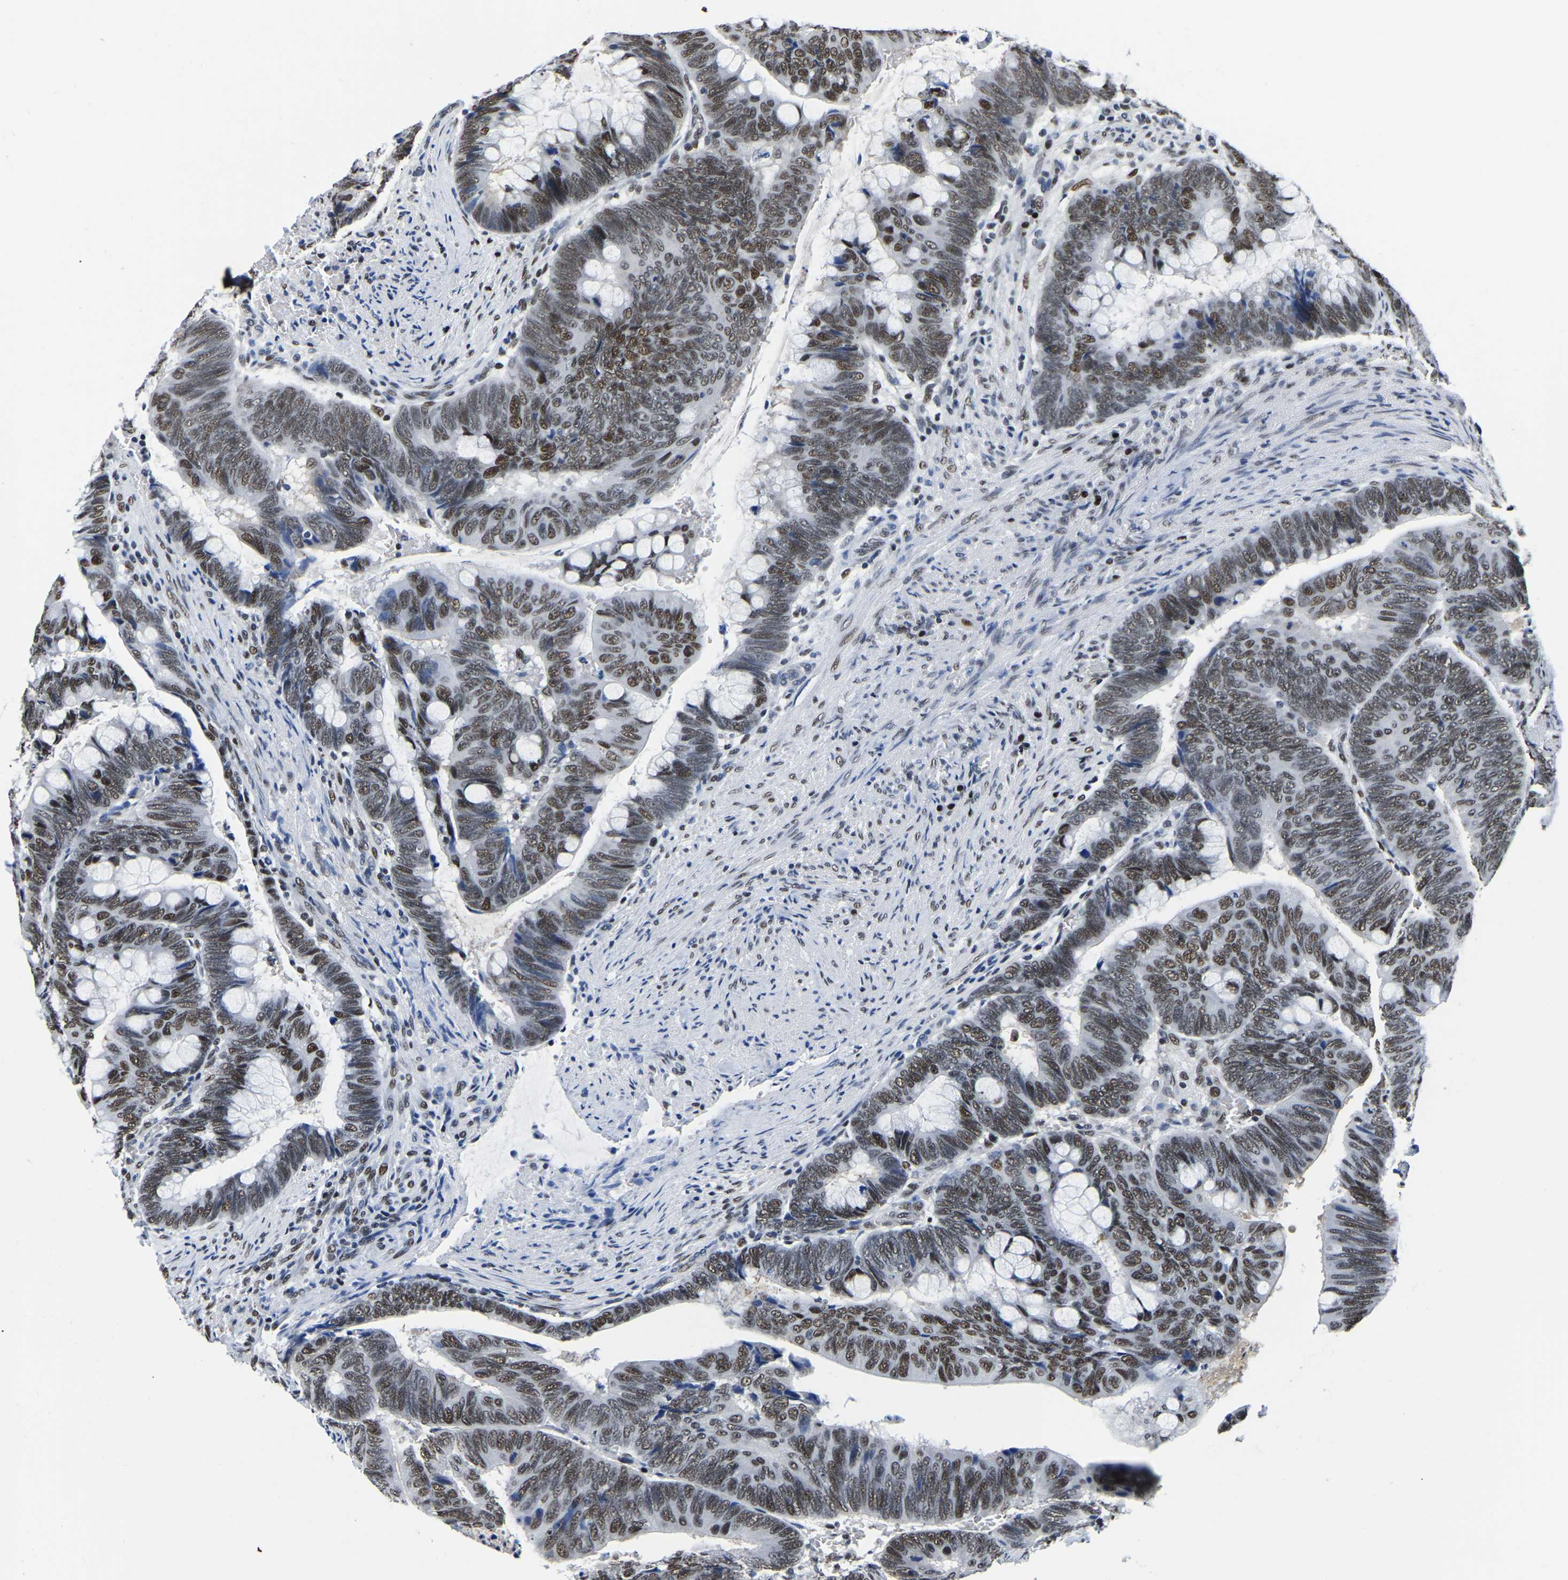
{"staining": {"intensity": "moderate", "quantity": ">75%", "location": "nuclear"}, "tissue": "colorectal cancer", "cell_type": "Tumor cells", "image_type": "cancer", "snomed": [{"axis": "morphology", "description": "Normal tissue, NOS"}, {"axis": "morphology", "description": "Adenocarcinoma, NOS"}, {"axis": "topography", "description": "Rectum"}, {"axis": "topography", "description": "Peripheral nerve tissue"}], "caption": "Tumor cells demonstrate medium levels of moderate nuclear staining in about >75% of cells in human colorectal cancer. (Stains: DAB in brown, nuclei in blue, Microscopy: brightfield microscopy at high magnification).", "gene": "UBA1", "patient": {"sex": "male", "age": 92}}